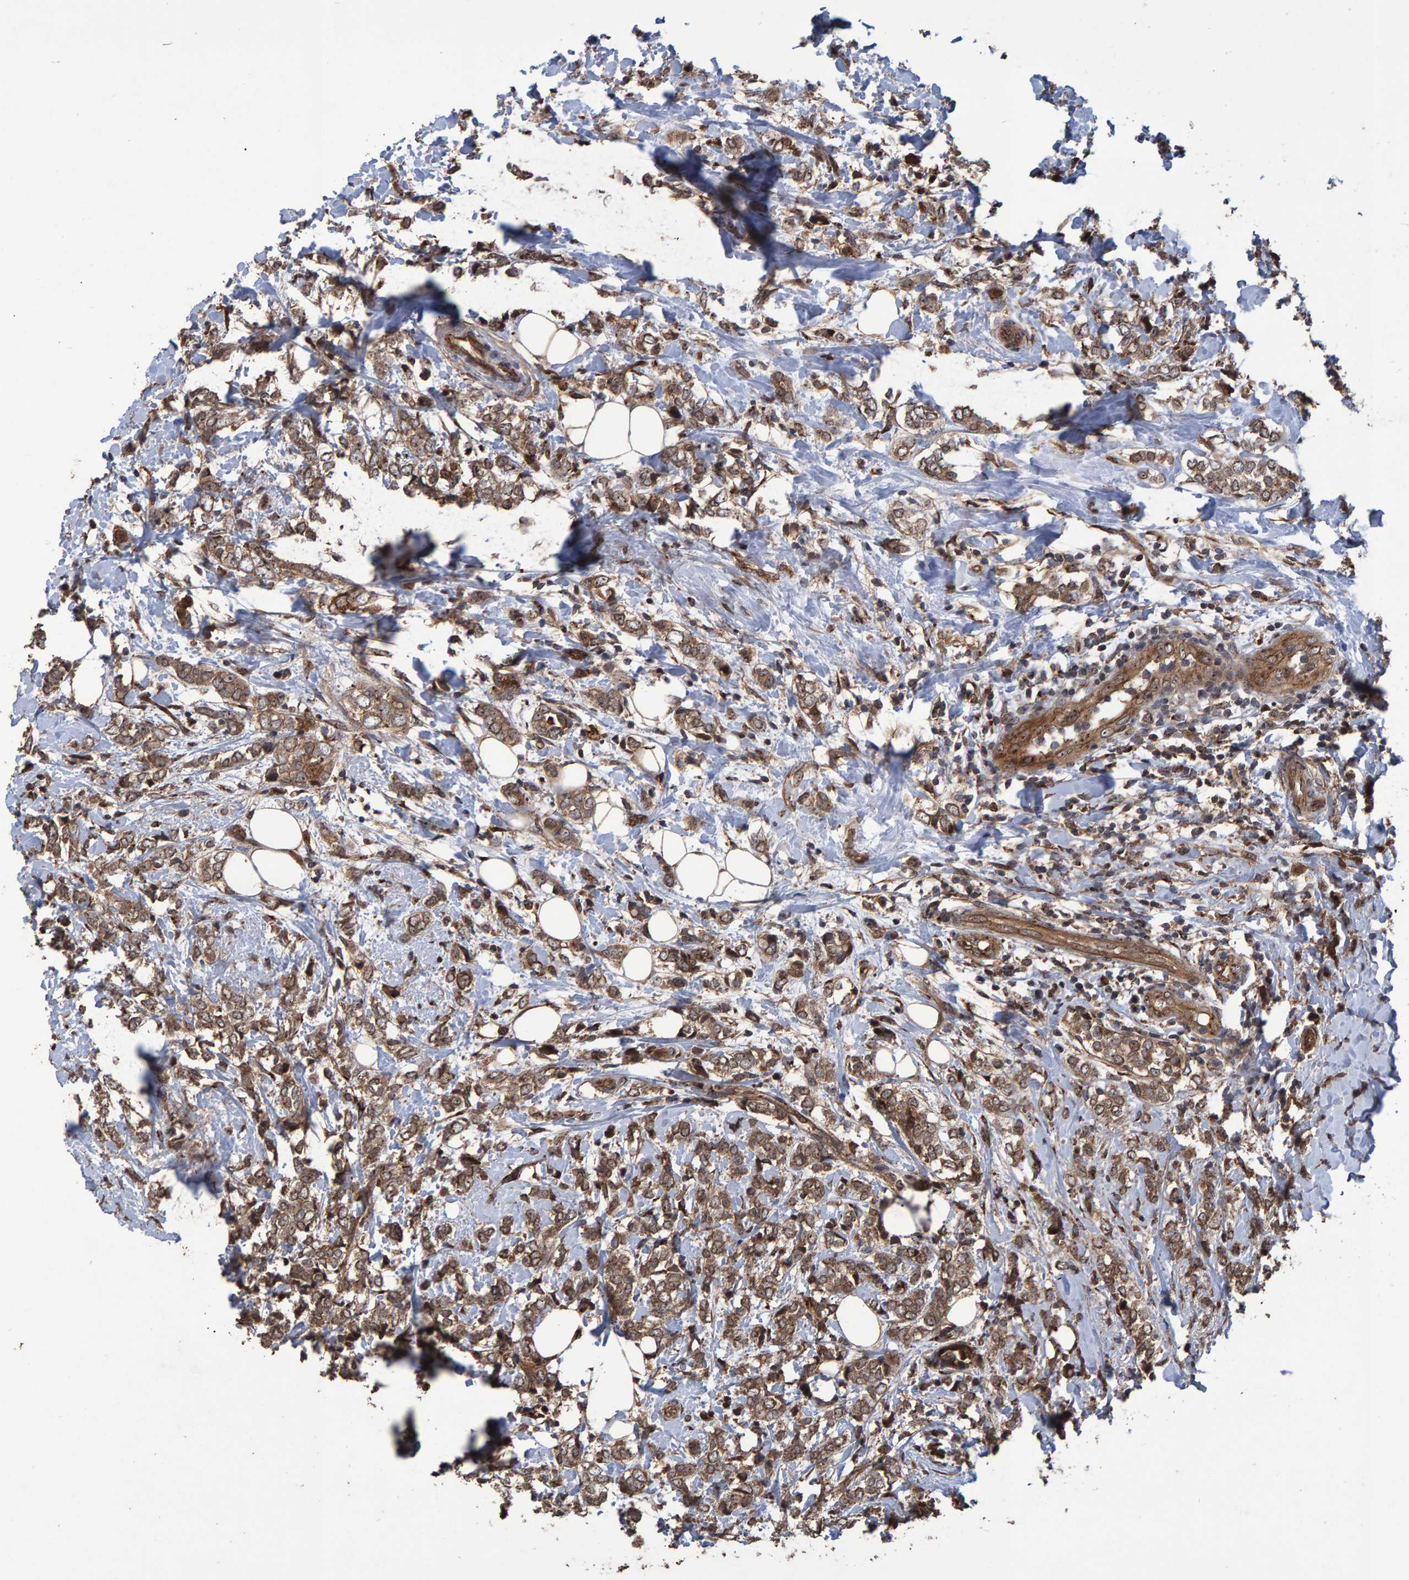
{"staining": {"intensity": "moderate", "quantity": ">75%", "location": "cytoplasmic/membranous,nuclear"}, "tissue": "breast cancer", "cell_type": "Tumor cells", "image_type": "cancer", "snomed": [{"axis": "morphology", "description": "Normal tissue, NOS"}, {"axis": "morphology", "description": "Lobular carcinoma"}, {"axis": "topography", "description": "Breast"}], "caption": "A high-resolution micrograph shows immunohistochemistry staining of lobular carcinoma (breast), which reveals moderate cytoplasmic/membranous and nuclear staining in approximately >75% of tumor cells.", "gene": "TRIM68", "patient": {"sex": "female", "age": 47}}